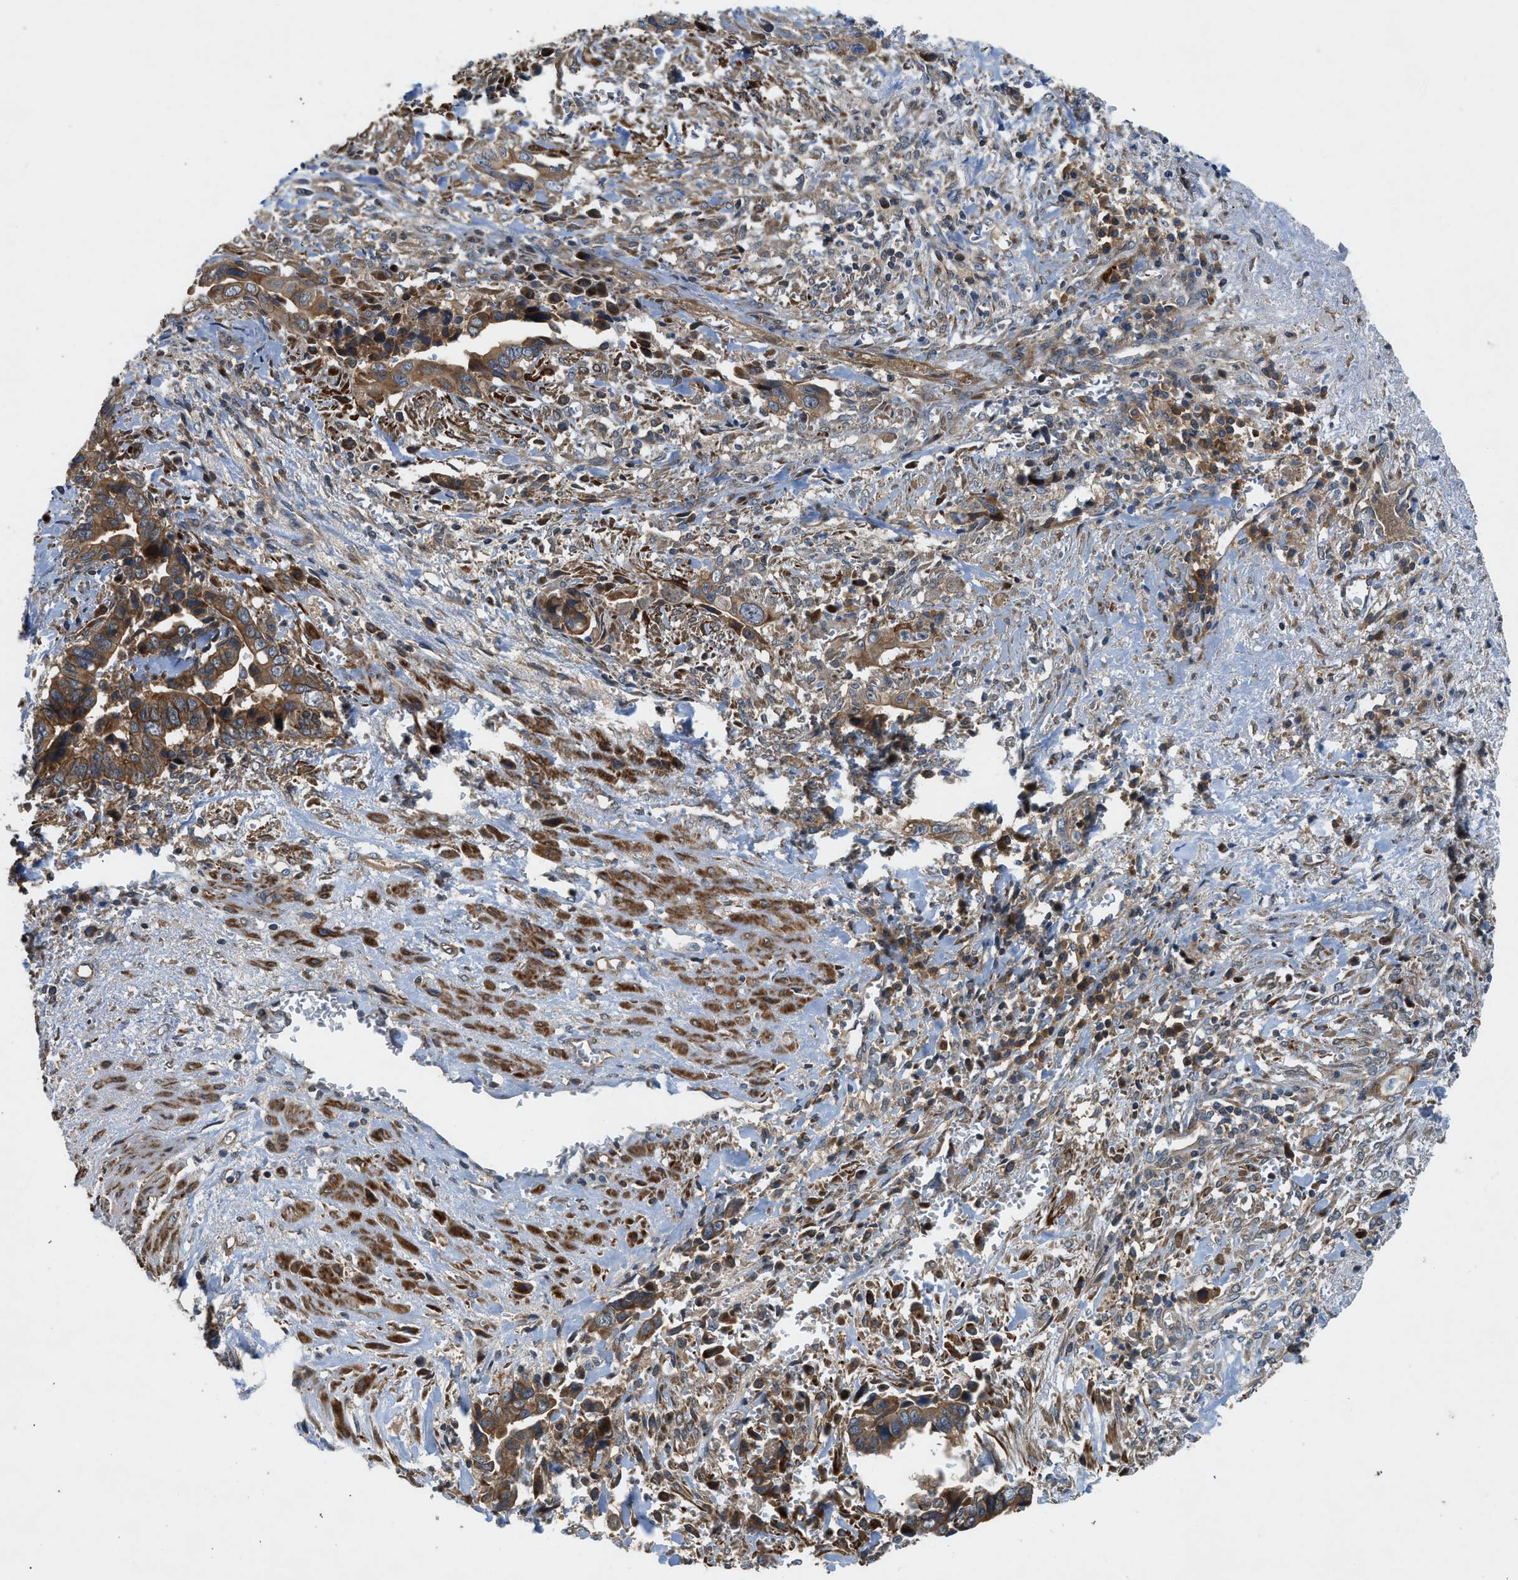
{"staining": {"intensity": "strong", "quantity": ">75%", "location": "cytoplasmic/membranous"}, "tissue": "liver cancer", "cell_type": "Tumor cells", "image_type": "cancer", "snomed": [{"axis": "morphology", "description": "Cholangiocarcinoma"}, {"axis": "topography", "description": "Liver"}], "caption": "The histopathology image shows a brown stain indicating the presence of a protein in the cytoplasmic/membranous of tumor cells in liver cholangiocarcinoma.", "gene": "CNNM3", "patient": {"sex": "female", "age": 79}}